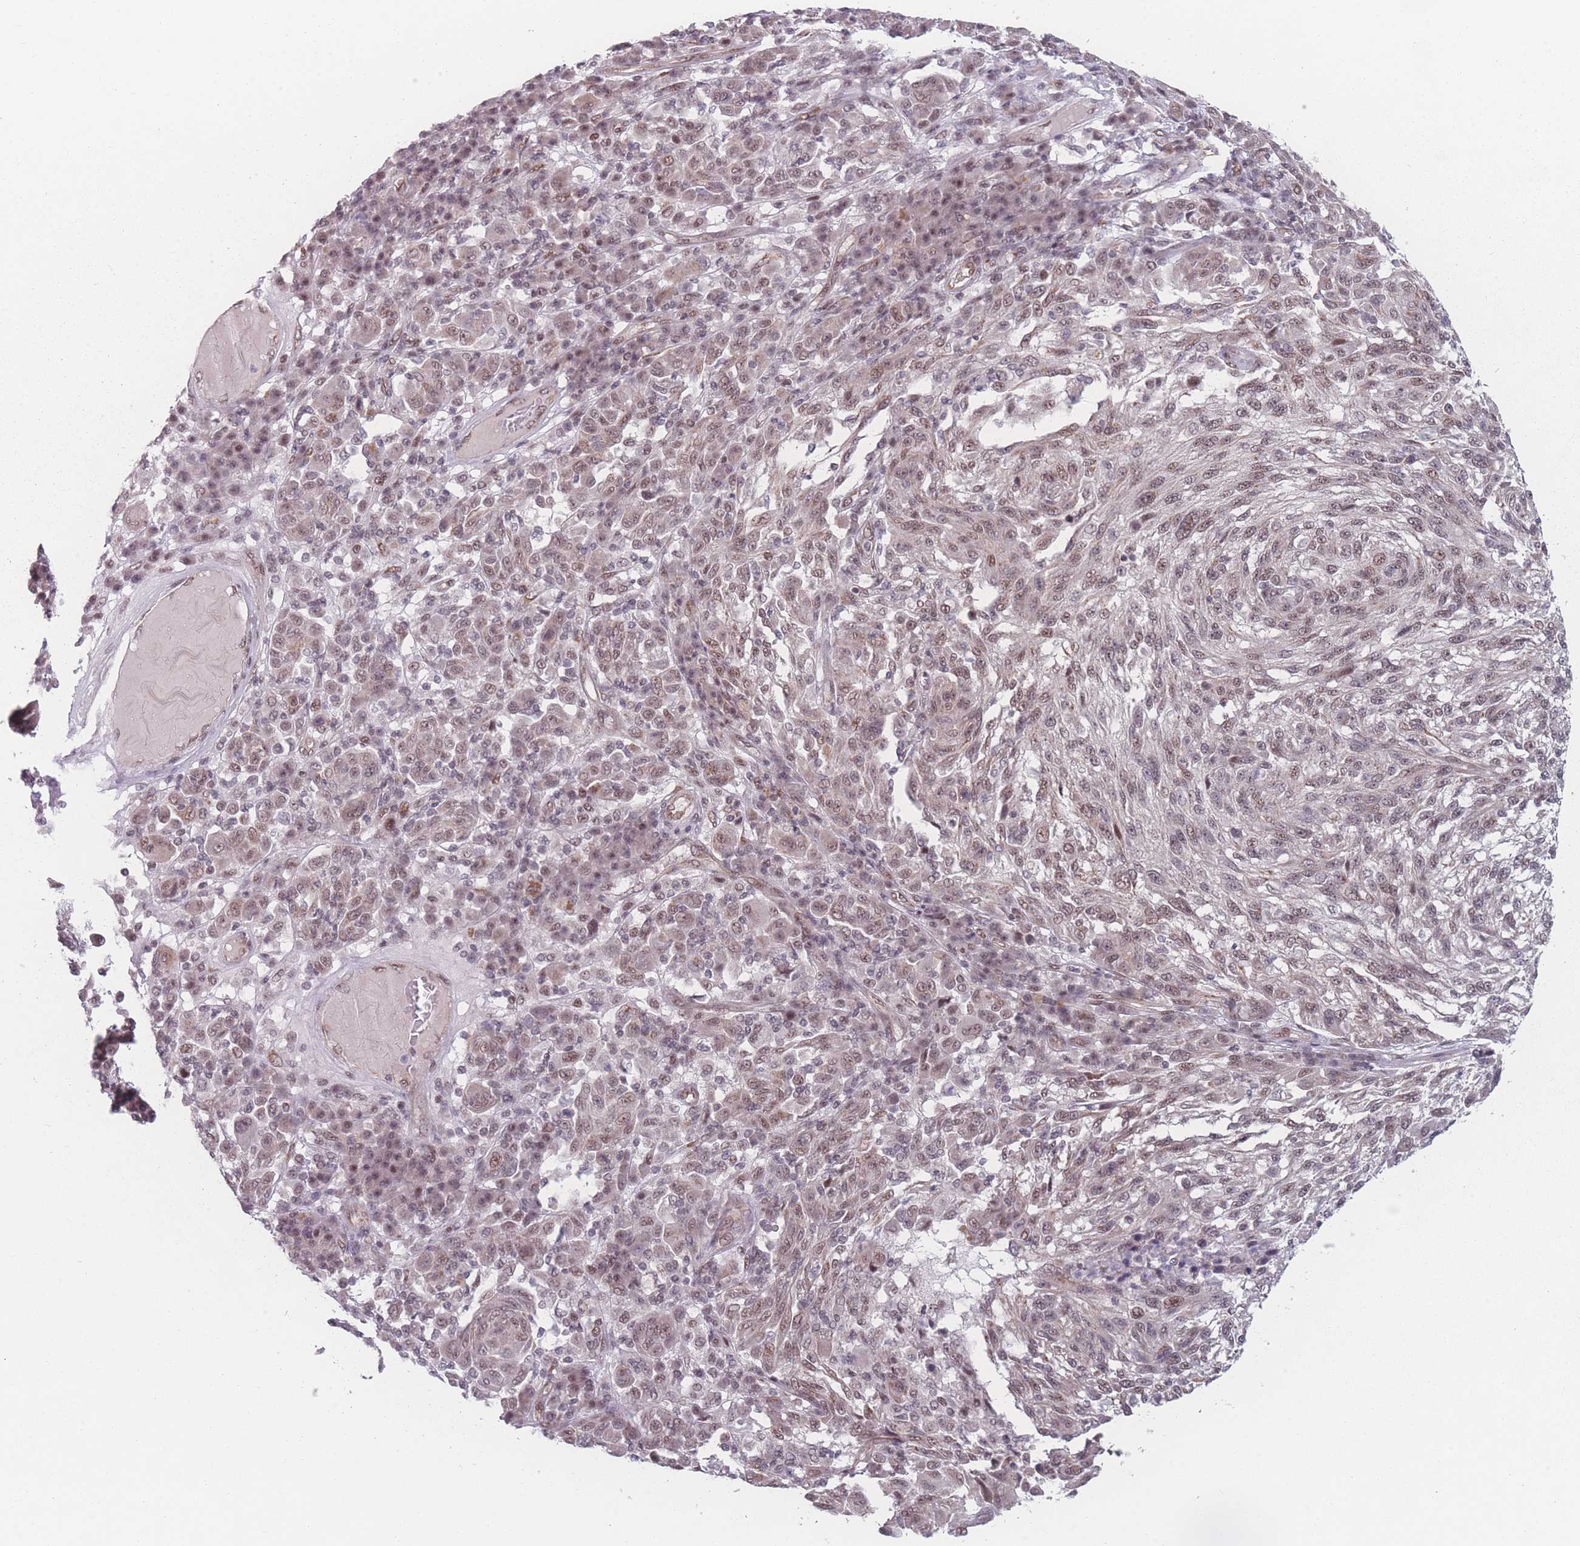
{"staining": {"intensity": "moderate", "quantity": ">75%", "location": "nuclear"}, "tissue": "melanoma", "cell_type": "Tumor cells", "image_type": "cancer", "snomed": [{"axis": "morphology", "description": "Malignant melanoma, NOS"}, {"axis": "topography", "description": "Skin"}], "caption": "Immunohistochemistry photomicrograph of neoplastic tissue: human malignant melanoma stained using IHC displays medium levels of moderate protein expression localized specifically in the nuclear of tumor cells, appearing as a nuclear brown color.", "gene": "ZC3H14", "patient": {"sex": "male", "age": 53}}